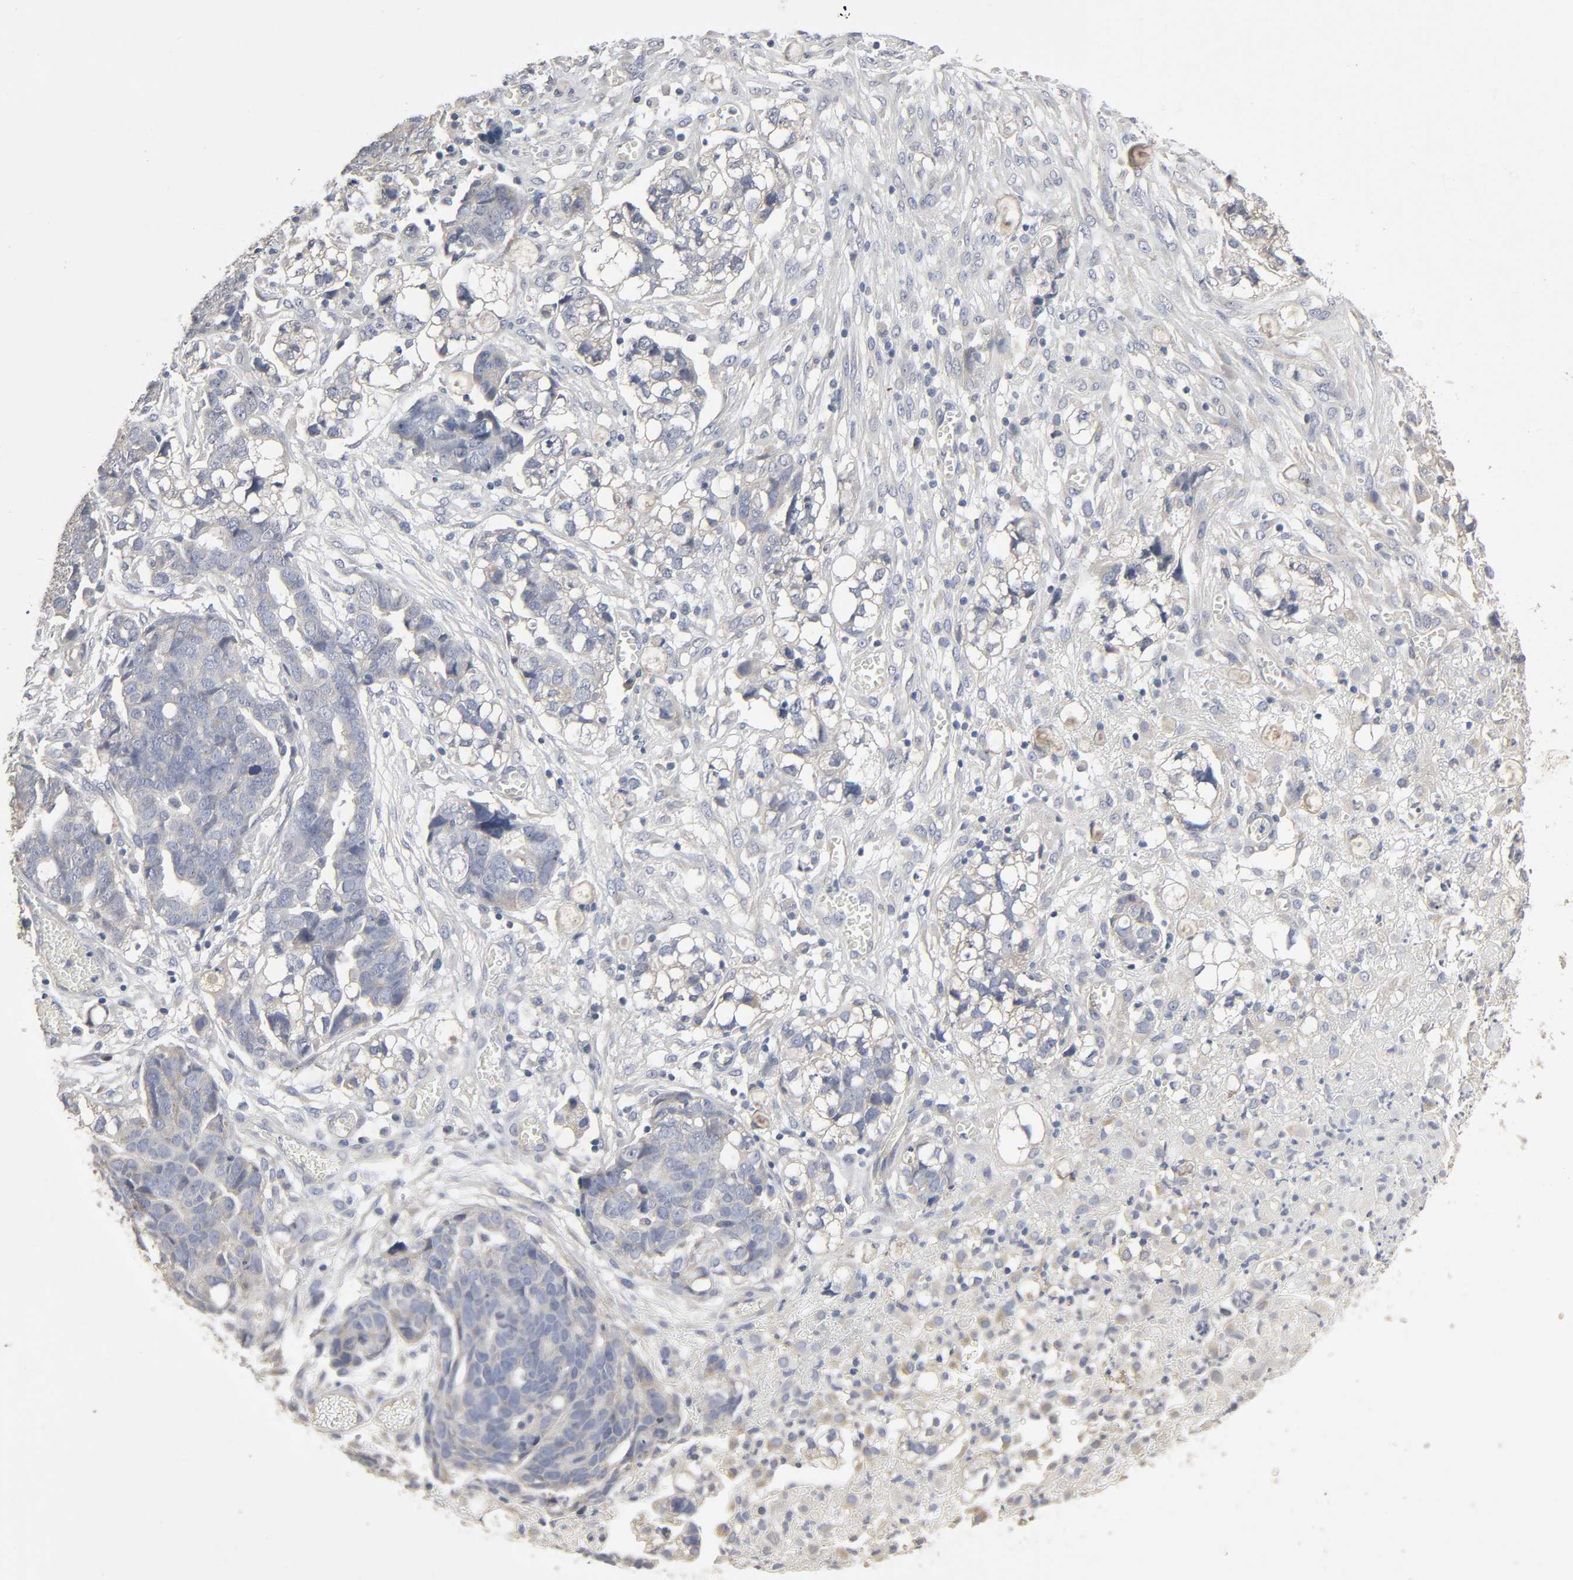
{"staining": {"intensity": "negative", "quantity": "none", "location": "none"}, "tissue": "ovarian cancer", "cell_type": "Tumor cells", "image_type": "cancer", "snomed": [{"axis": "morphology", "description": "Normal tissue, NOS"}, {"axis": "morphology", "description": "Cystadenocarcinoma, serous, NOS"}, {"axis": "topography", "description": "Fallopian tube"}, {"axis": "topography", "description": "Ovary"}], "caption": "Immunohistochemistry photomicrograph of human ovarian serous cystadenocarcinoma stained for a protein (brown), which exhibits no positivity in tumor cells.", "gene": "SLC10A2", "patient": {"sex": "female", "age": 56}}